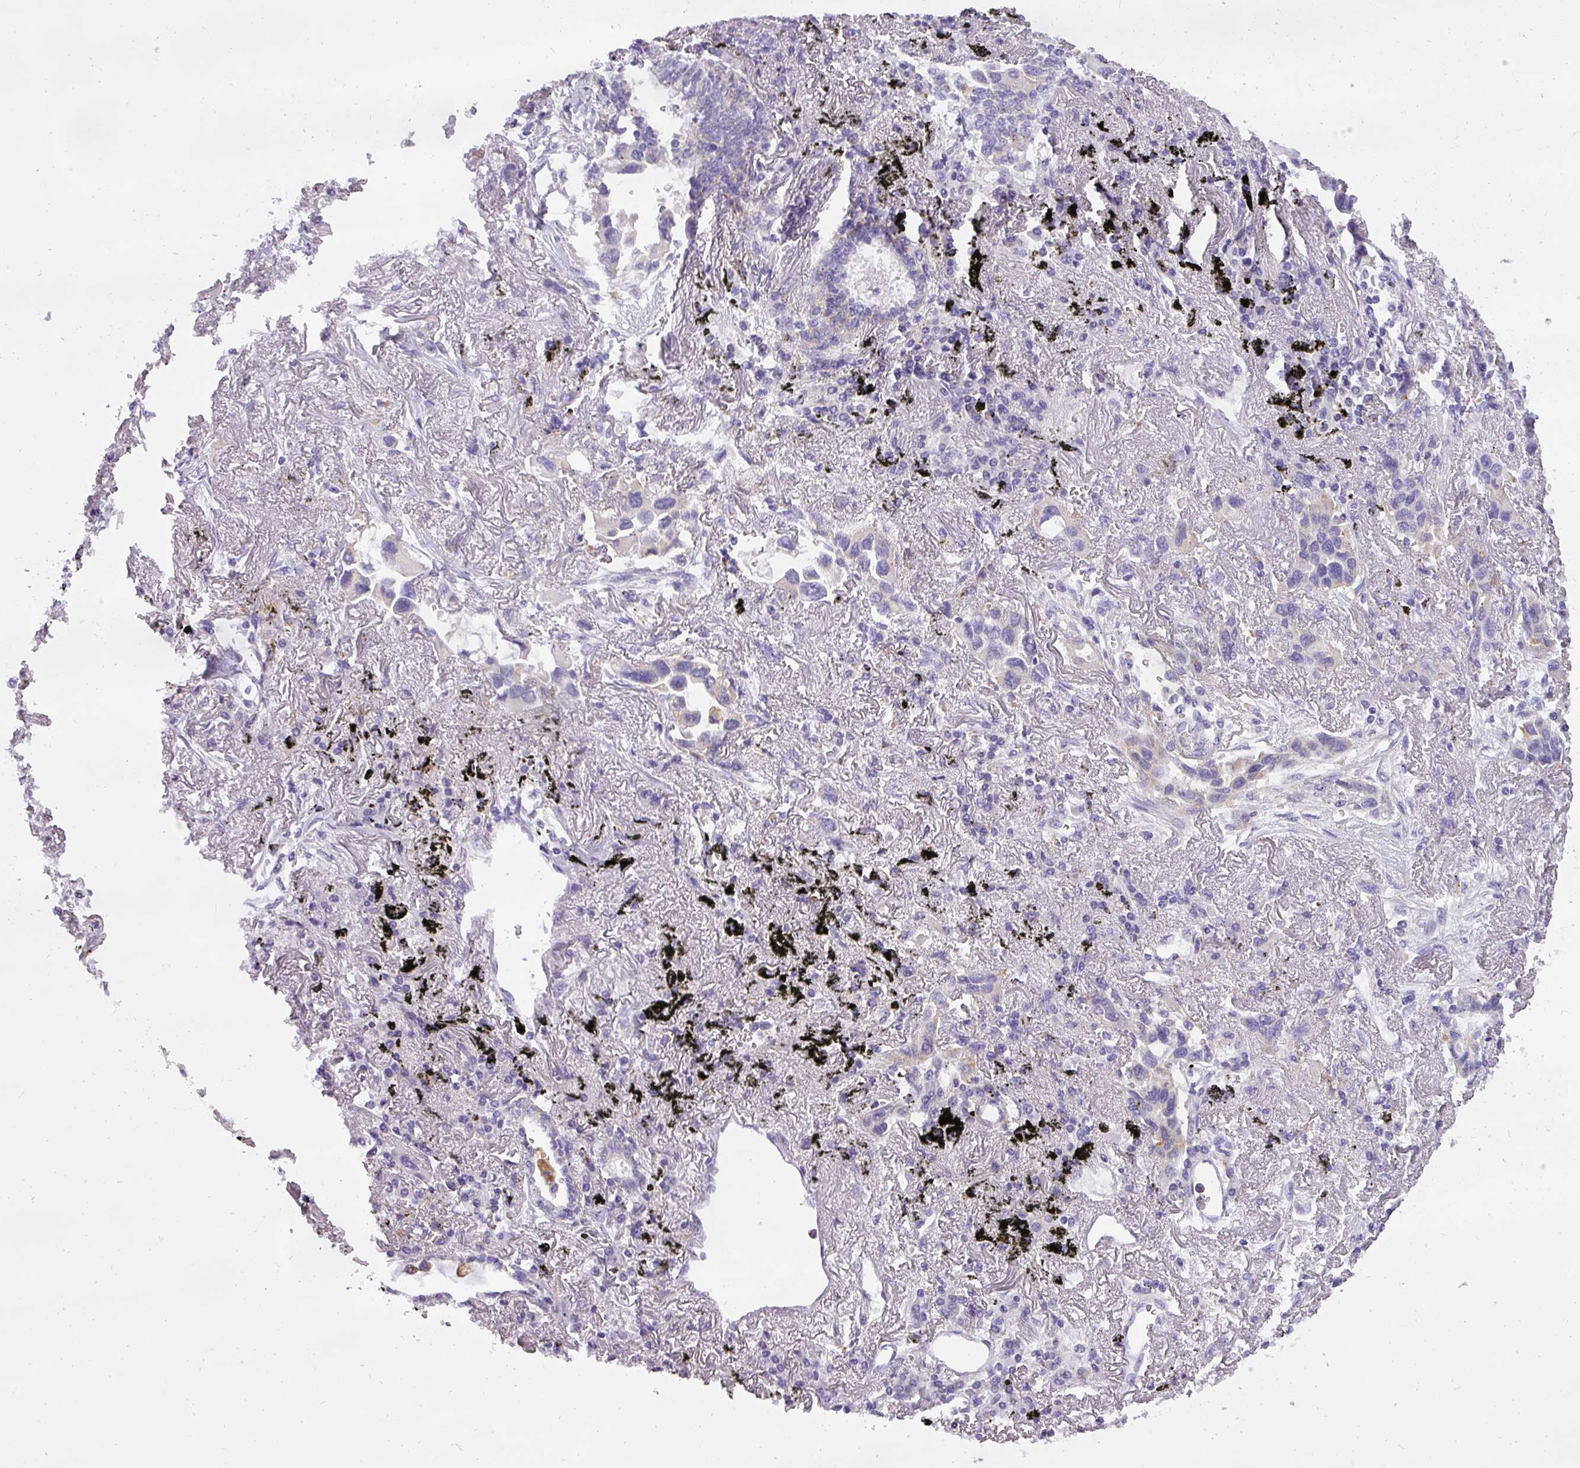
{"staining": {"intensity": "negative", "quantity": "none", "location": "none"}, "tissue": "lung cancer", "cell_type": "Tumor cells", "image_type": "cancer", "snomed": [{"axis": "morphology", "description": "Adenocarcinoma, NOS"}, {"axis": "topography", "description": "Lung"}], "caption": "There is no significant expression in tumor cells of adenocarcinoma (lung).", "gene": "ATP6V1D", "patient": {"sex": "female", "age": 76}}